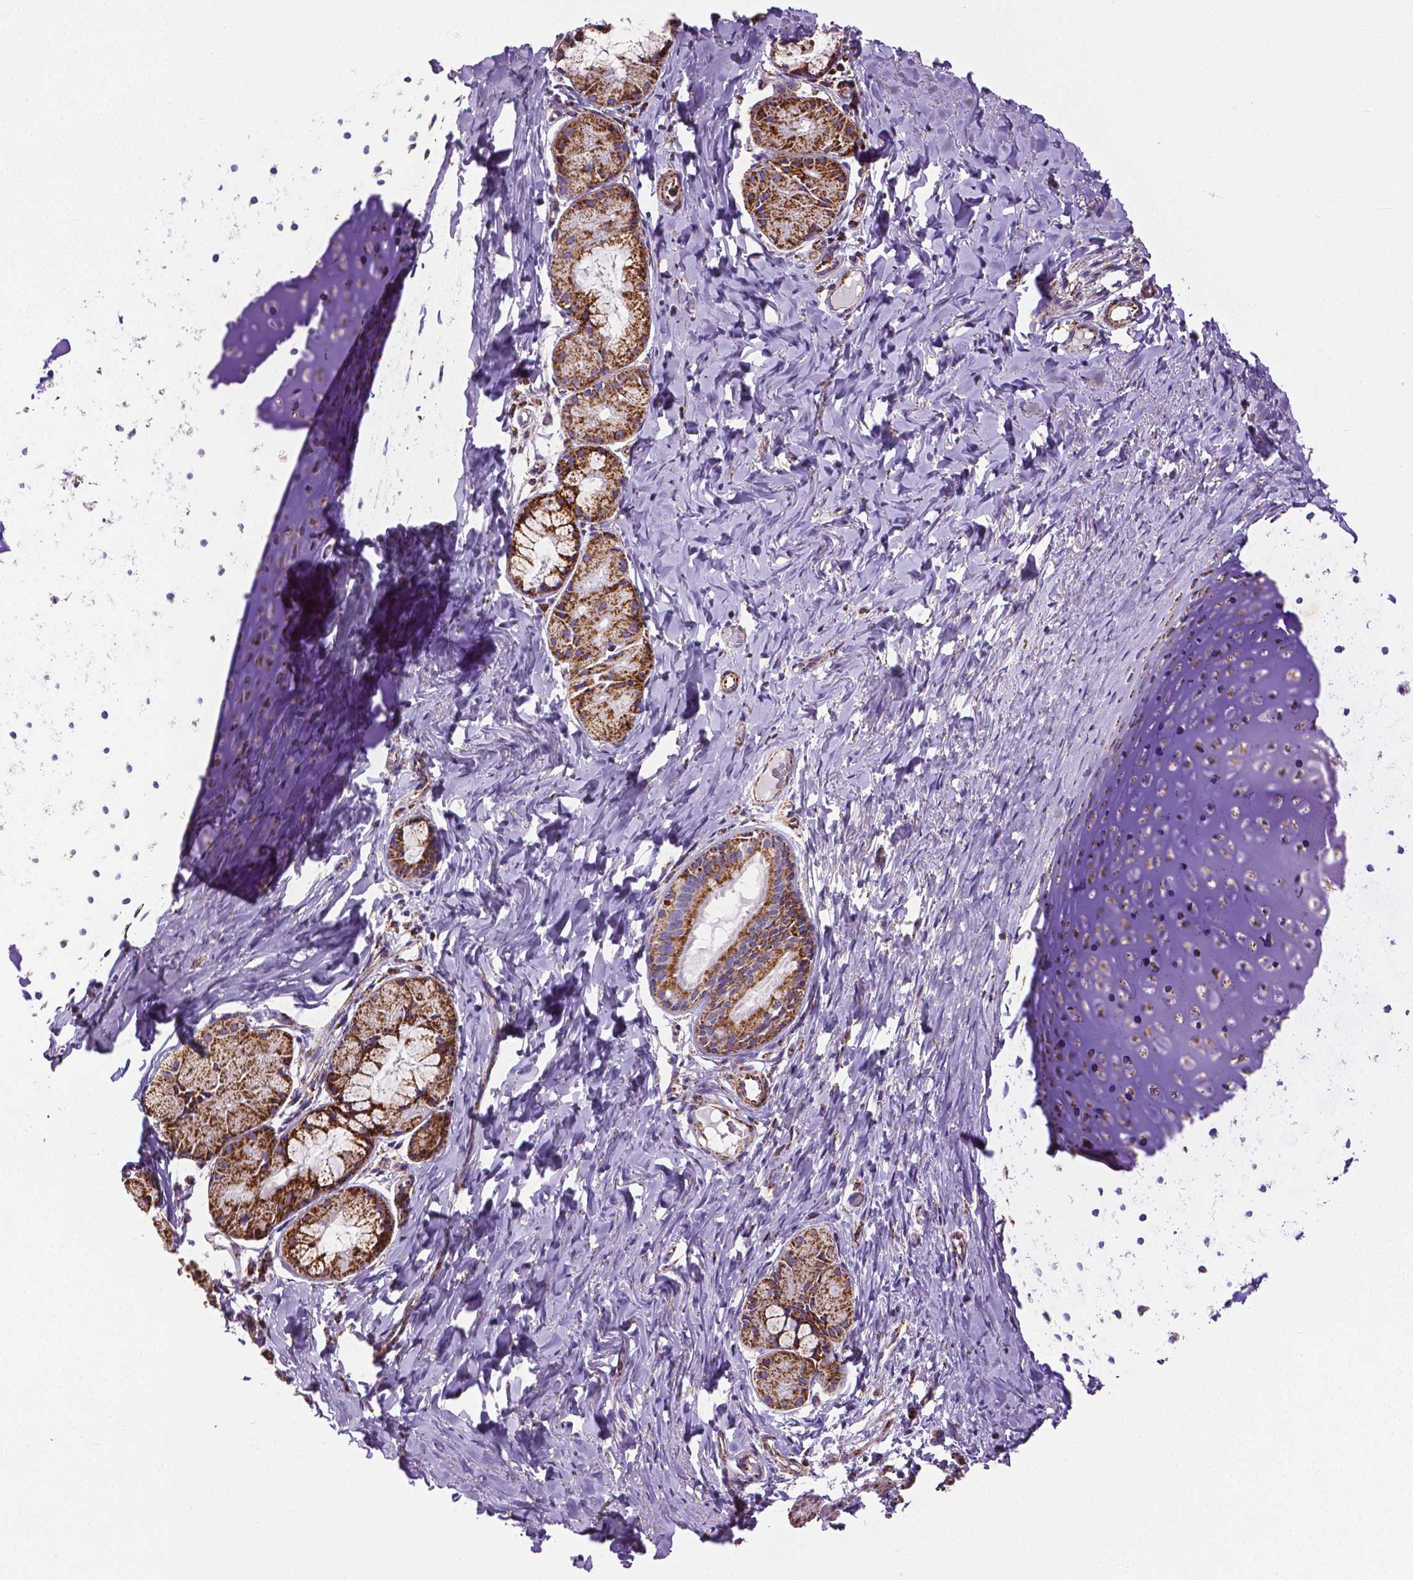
{"staining": {"intensity": "strong", "quantity": "25%-75%", "location": "cytoplasmic/membranous"}, "tissue": "bronchus", "cell_type": "Respiratory epithelial cells", "image_type": "normal", "snomed": [{"axis": "morphology", "description": "Normal tissue, NOS"}, {"axis": "topography", "description": "Bronchus"}], "caption": "High-power microscopy captured an IHC micrograph of benign bronchus, revealing strong cytoplasmic/membranous expression in about 25%-75% of respiratory epithelial cells.", "gene": "MACC1", "patient": {"sex": "male", "age": 1}}